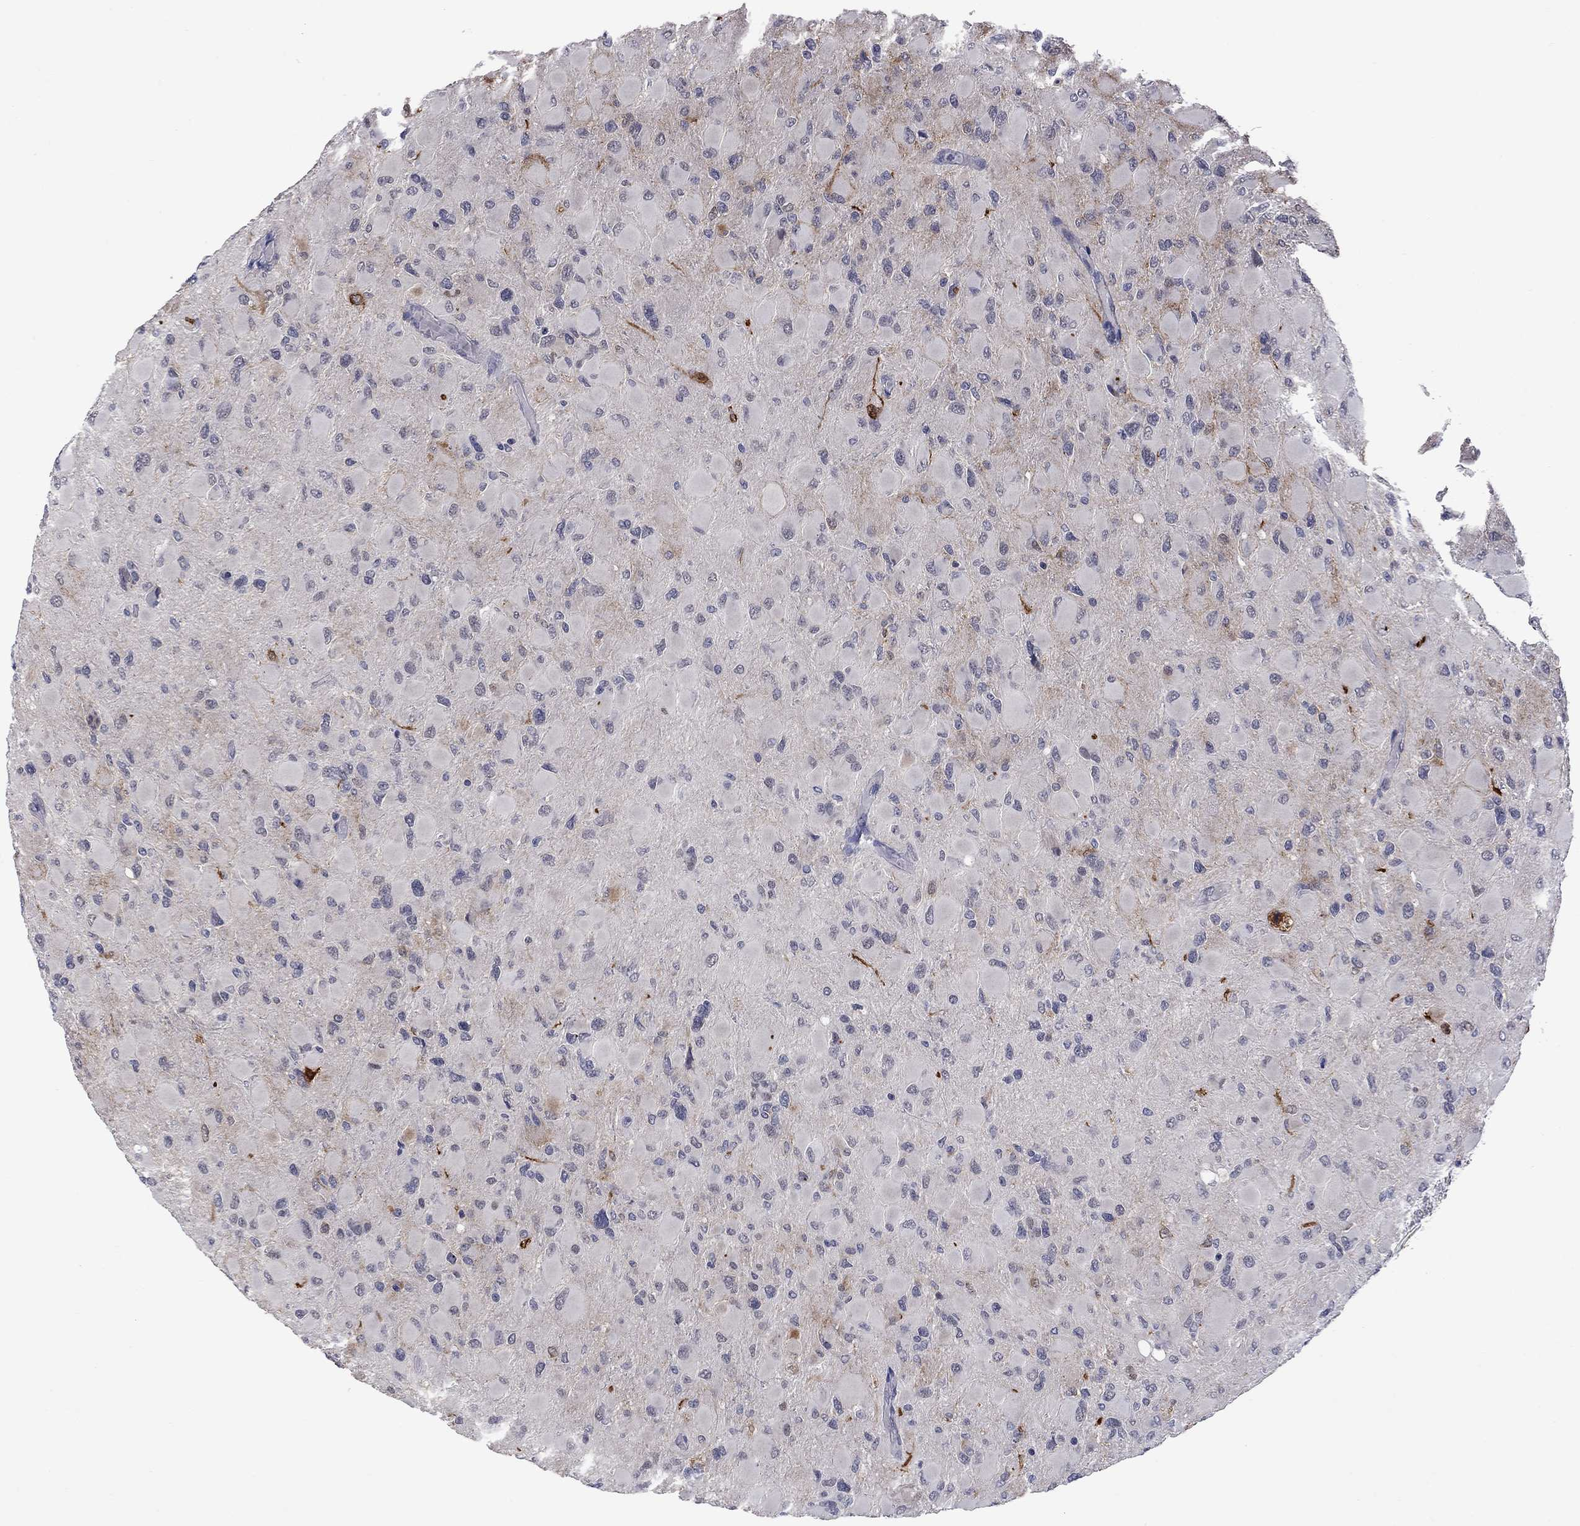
{"staining": {"intensity": "negative", "quantity": "none", "location": "none"}, "tissue": "glioma", "cell_type": "Tumor cells", "image_type": "cancer", "snomed": [{"axis": "morphology", "description": "Glioma, malignant, High grade"}, {"axis": "topography", "description": "Cerebral cortex"}], "caption": "IHC image of malignant glioma (high-grade) stained for a protein (brown), which exhibits no staining in tumor cells. (Brightfield microscopy of DAB (3,3'-diaminobenzidine) immunohistochemistry (IHC) at high magnification).", "gene": "FABP12", "patient": {"sex": "female", "age": 36}}